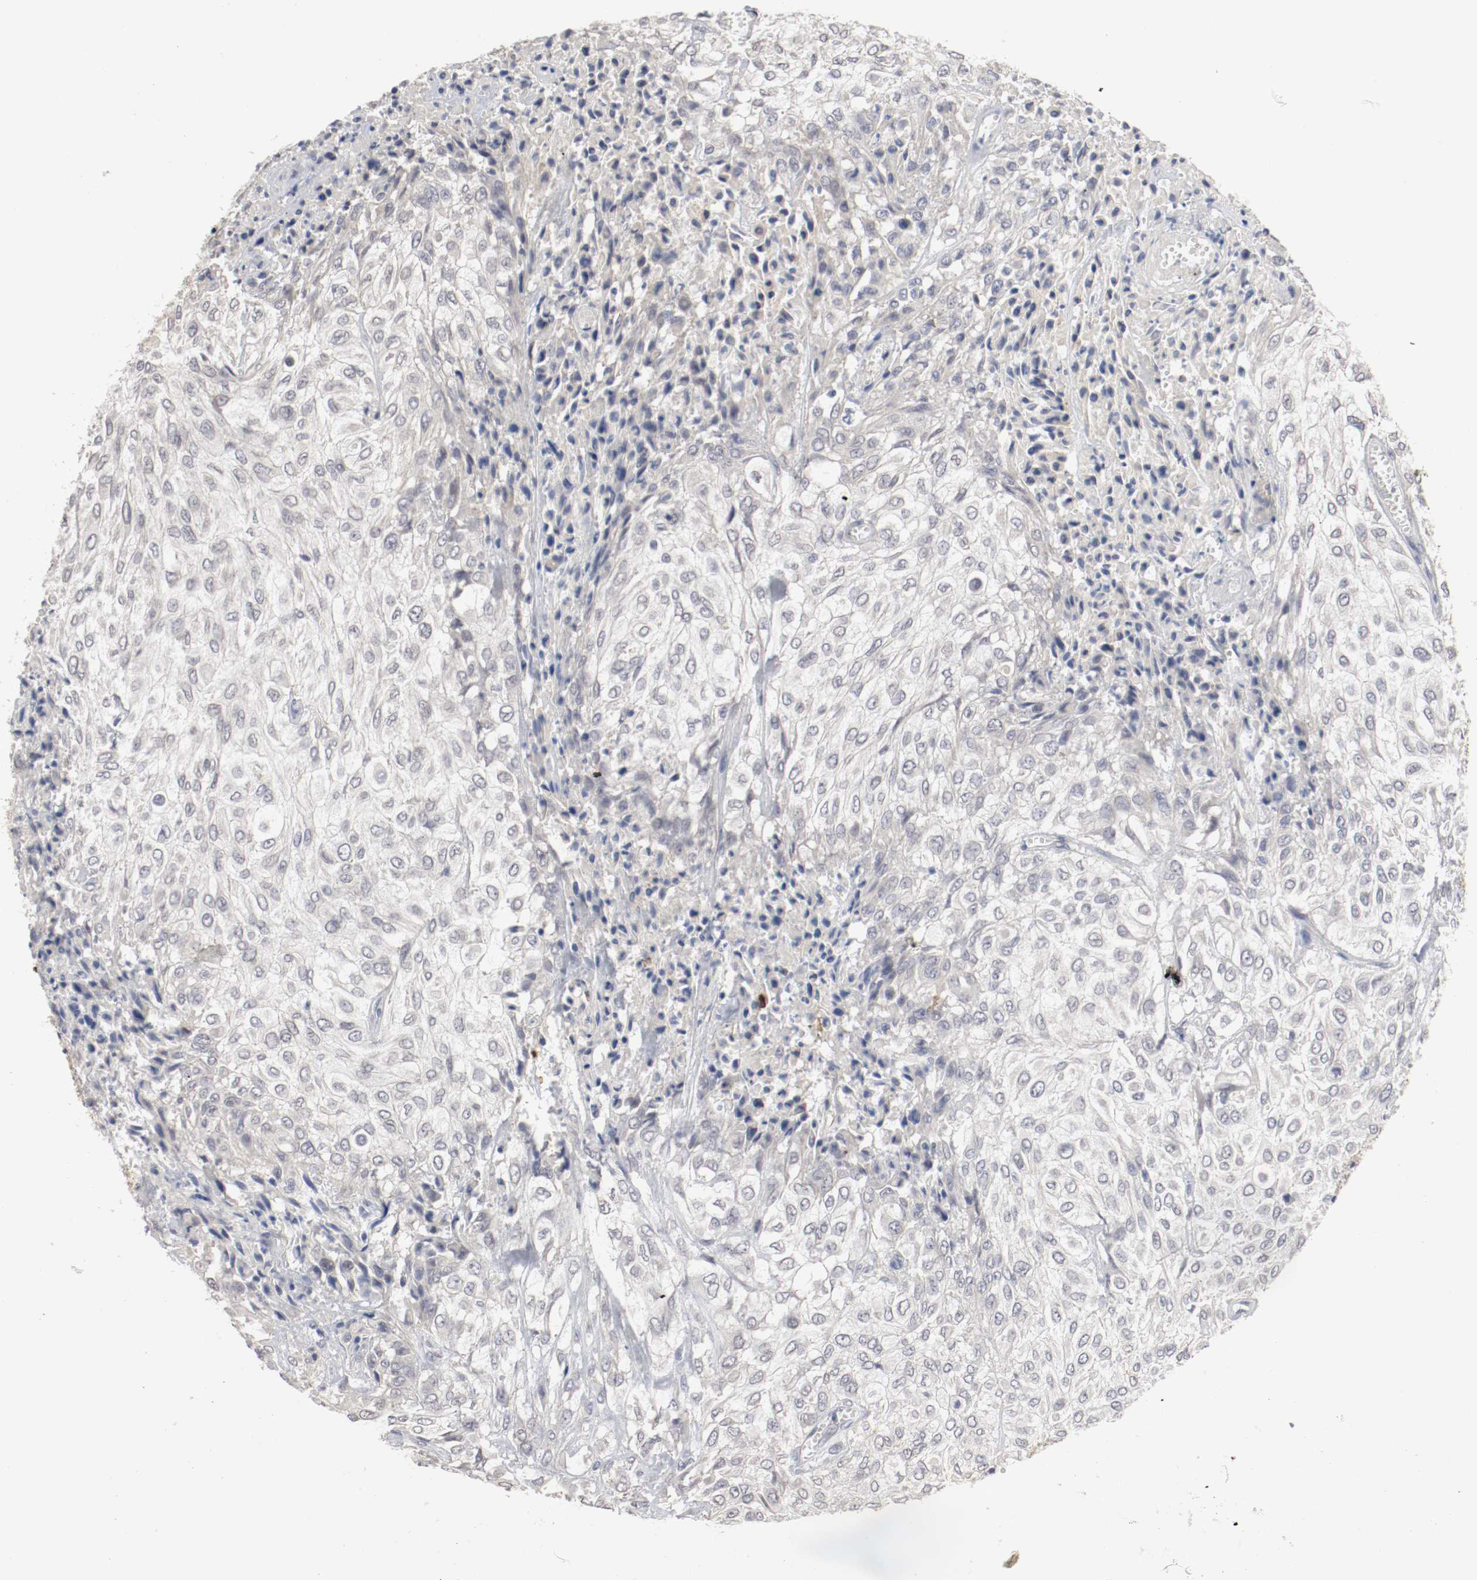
{"staining": {"intensity": "negative", "quantity": "none", "location": "none"}, "tissue": "urothelial cancer", "cell_type": "Tumor cells", "image_type": "cancer", "snomed": [{"axis": "morphology", "description": "Urothelial carcinoma, High grade"}, {"axis": "topography", "description": "Urinary bladder"}], "caption": "Tumor cells are negative for protein expression in human urothelial cancer.", "gene": "CEBPE", "patient": {"sex": "male", "age": 57}}